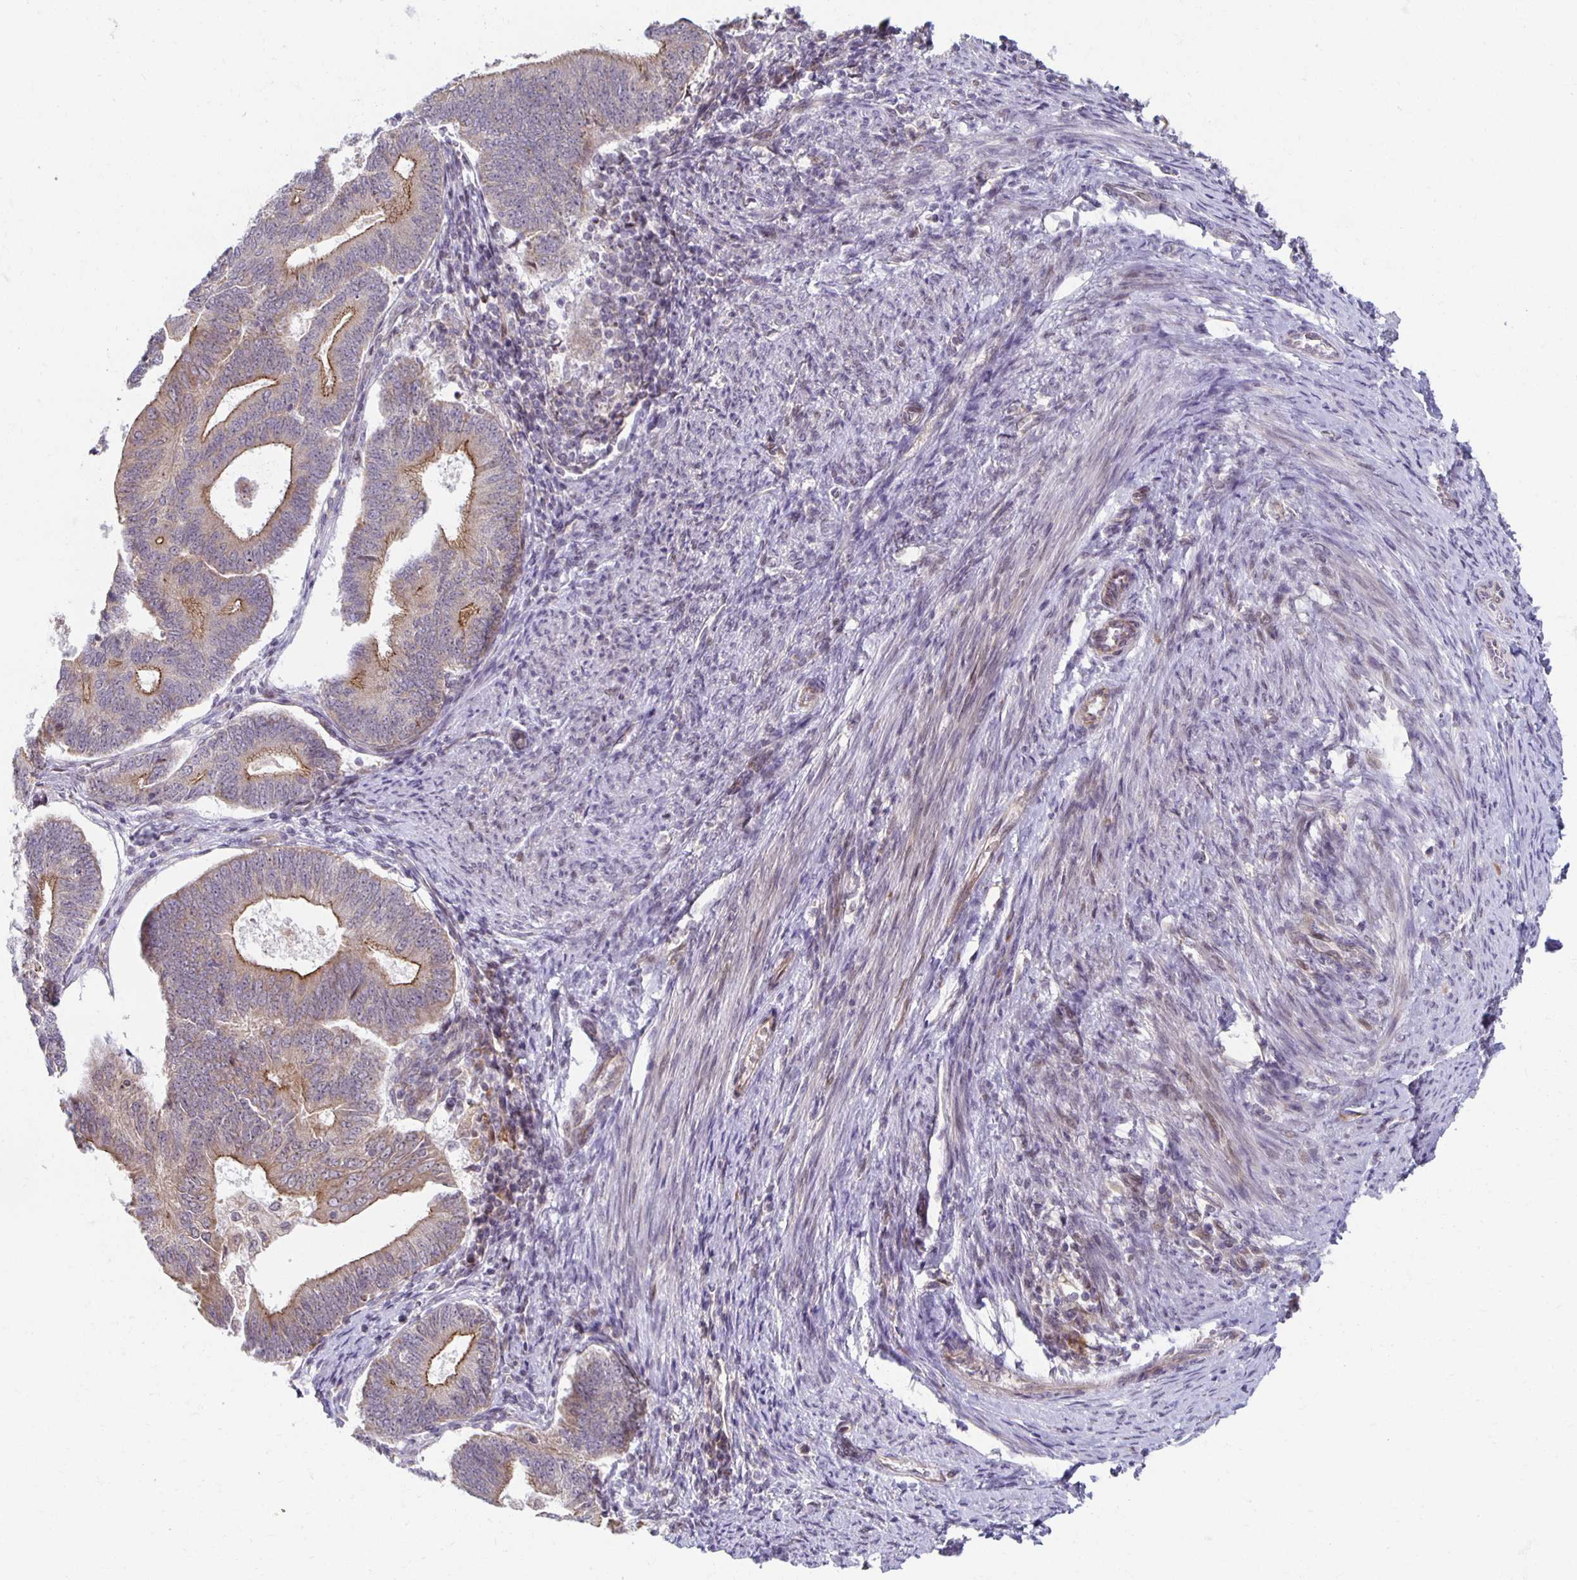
{"staining": {"intensity": "moderate", "quantity": "<25%", "location": "cytoplasmic/membranous"}, "tissue": "endometrial cancer", "cell_type": "Tumor cells", "image_type": "cancer", "snomed": [{"axis": "morphology", "description": "Adenocarcinoma, NOS"}, {"axis": "topography", "description": "Endometrium"}], "caption": "This is an image of immunohistochemistry (IHC) staining of adenocarcinoma (endometrial), which shows moderate expression in the cytoplasmic/membranous of tumor cells.", "gene": "HCFC1R1", "patient": {"sex": "female", "age": 70}}